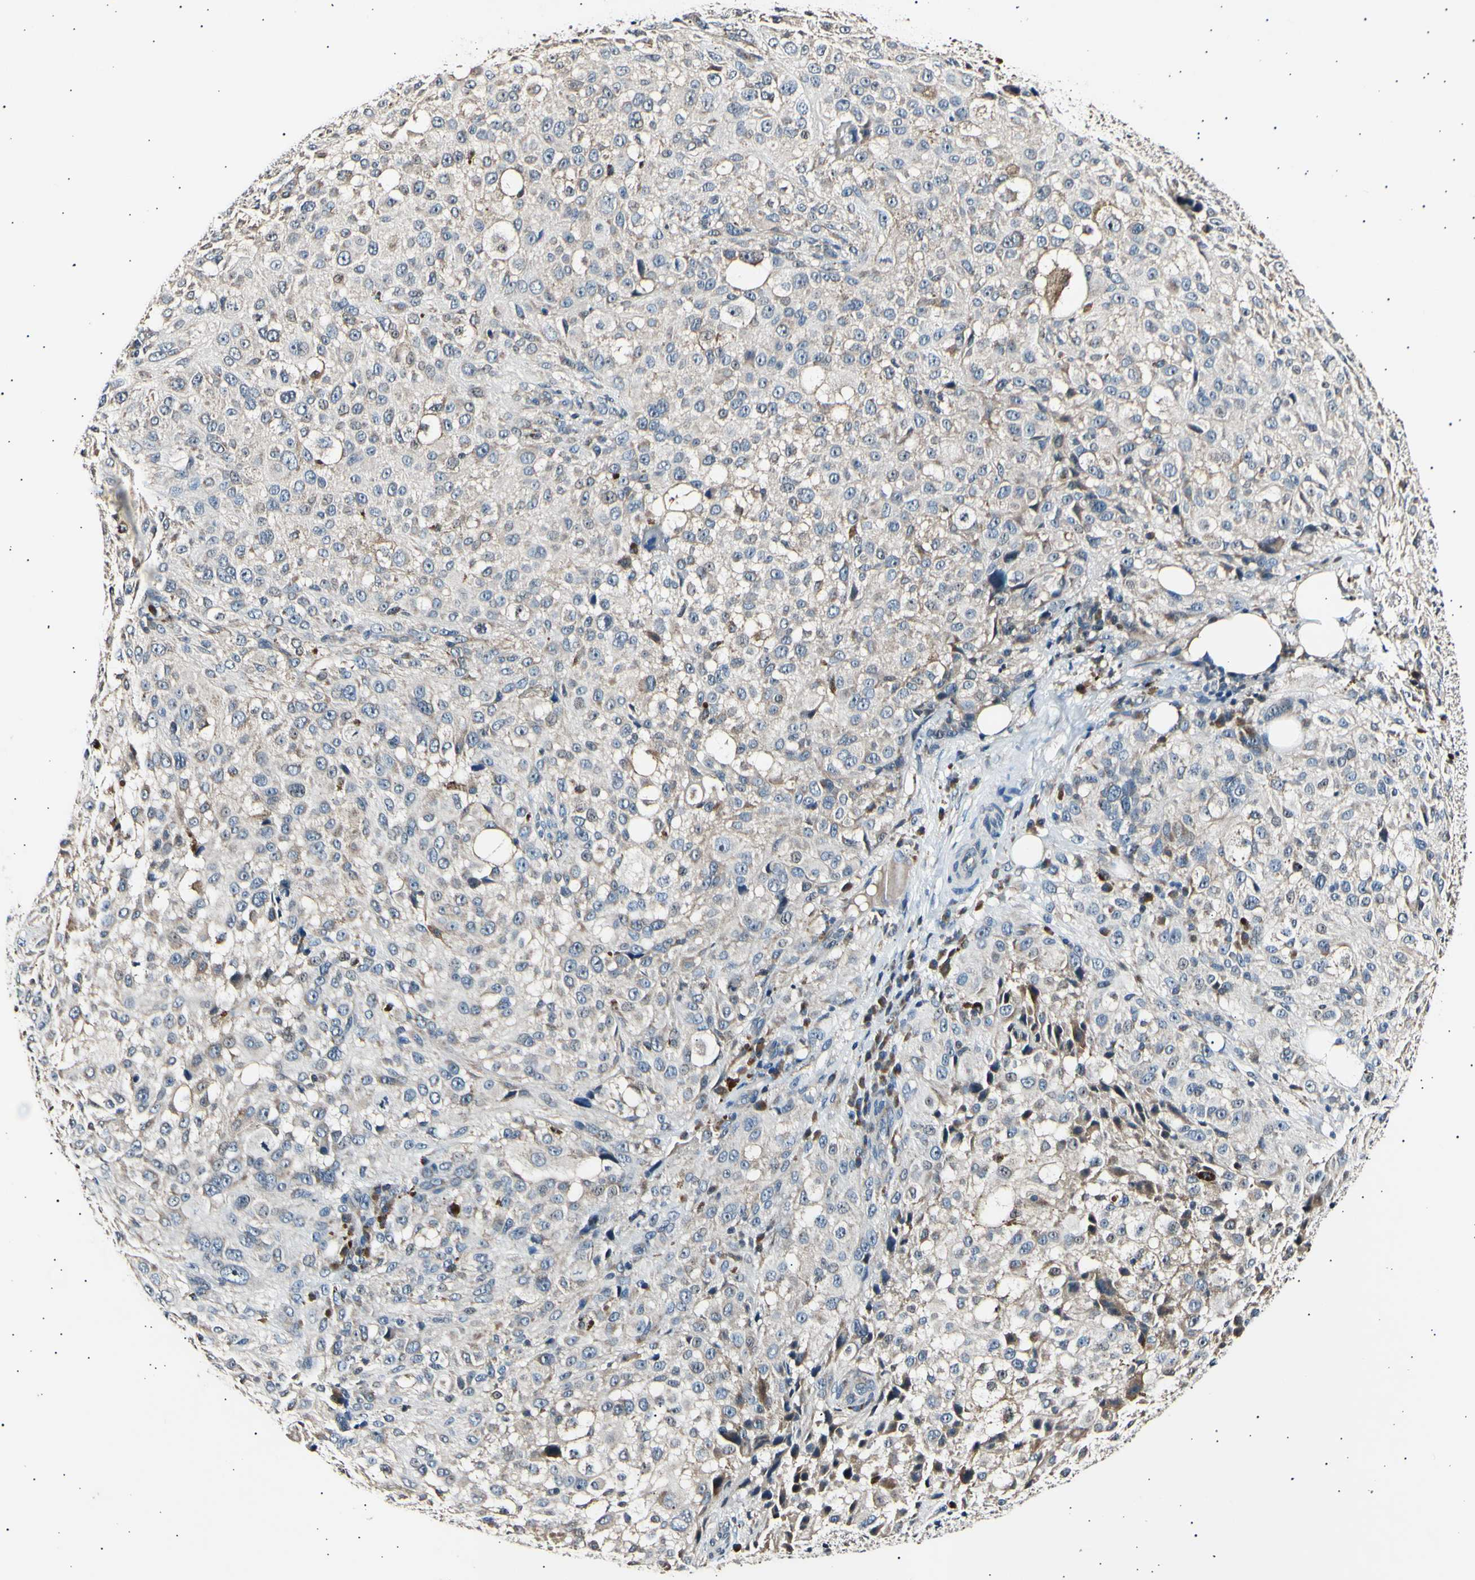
{"staining": {"intensity": "weak", "quantity": ">75%", "location": "cytoplasmic/membranous"}, "tissue": "melanoma", "cell_type": "Tumor cells", "image_type": "cancer", "snomed": [{"axis": "morphology", "description": "Necrosis, NOS"}, {"axis": "morphology", "description": "Malignant melanoma, NOS"}, {"axis": "topography", "description": "Skin"}], "caption": "Immunohistochemical staining of melanoma reveals low levels of weak cytoplasmic/membranous protein positivity in approximately >75% of tumor cells.", "gene": "ITGA6", "patient": {"sex": "female", "age": 87}}